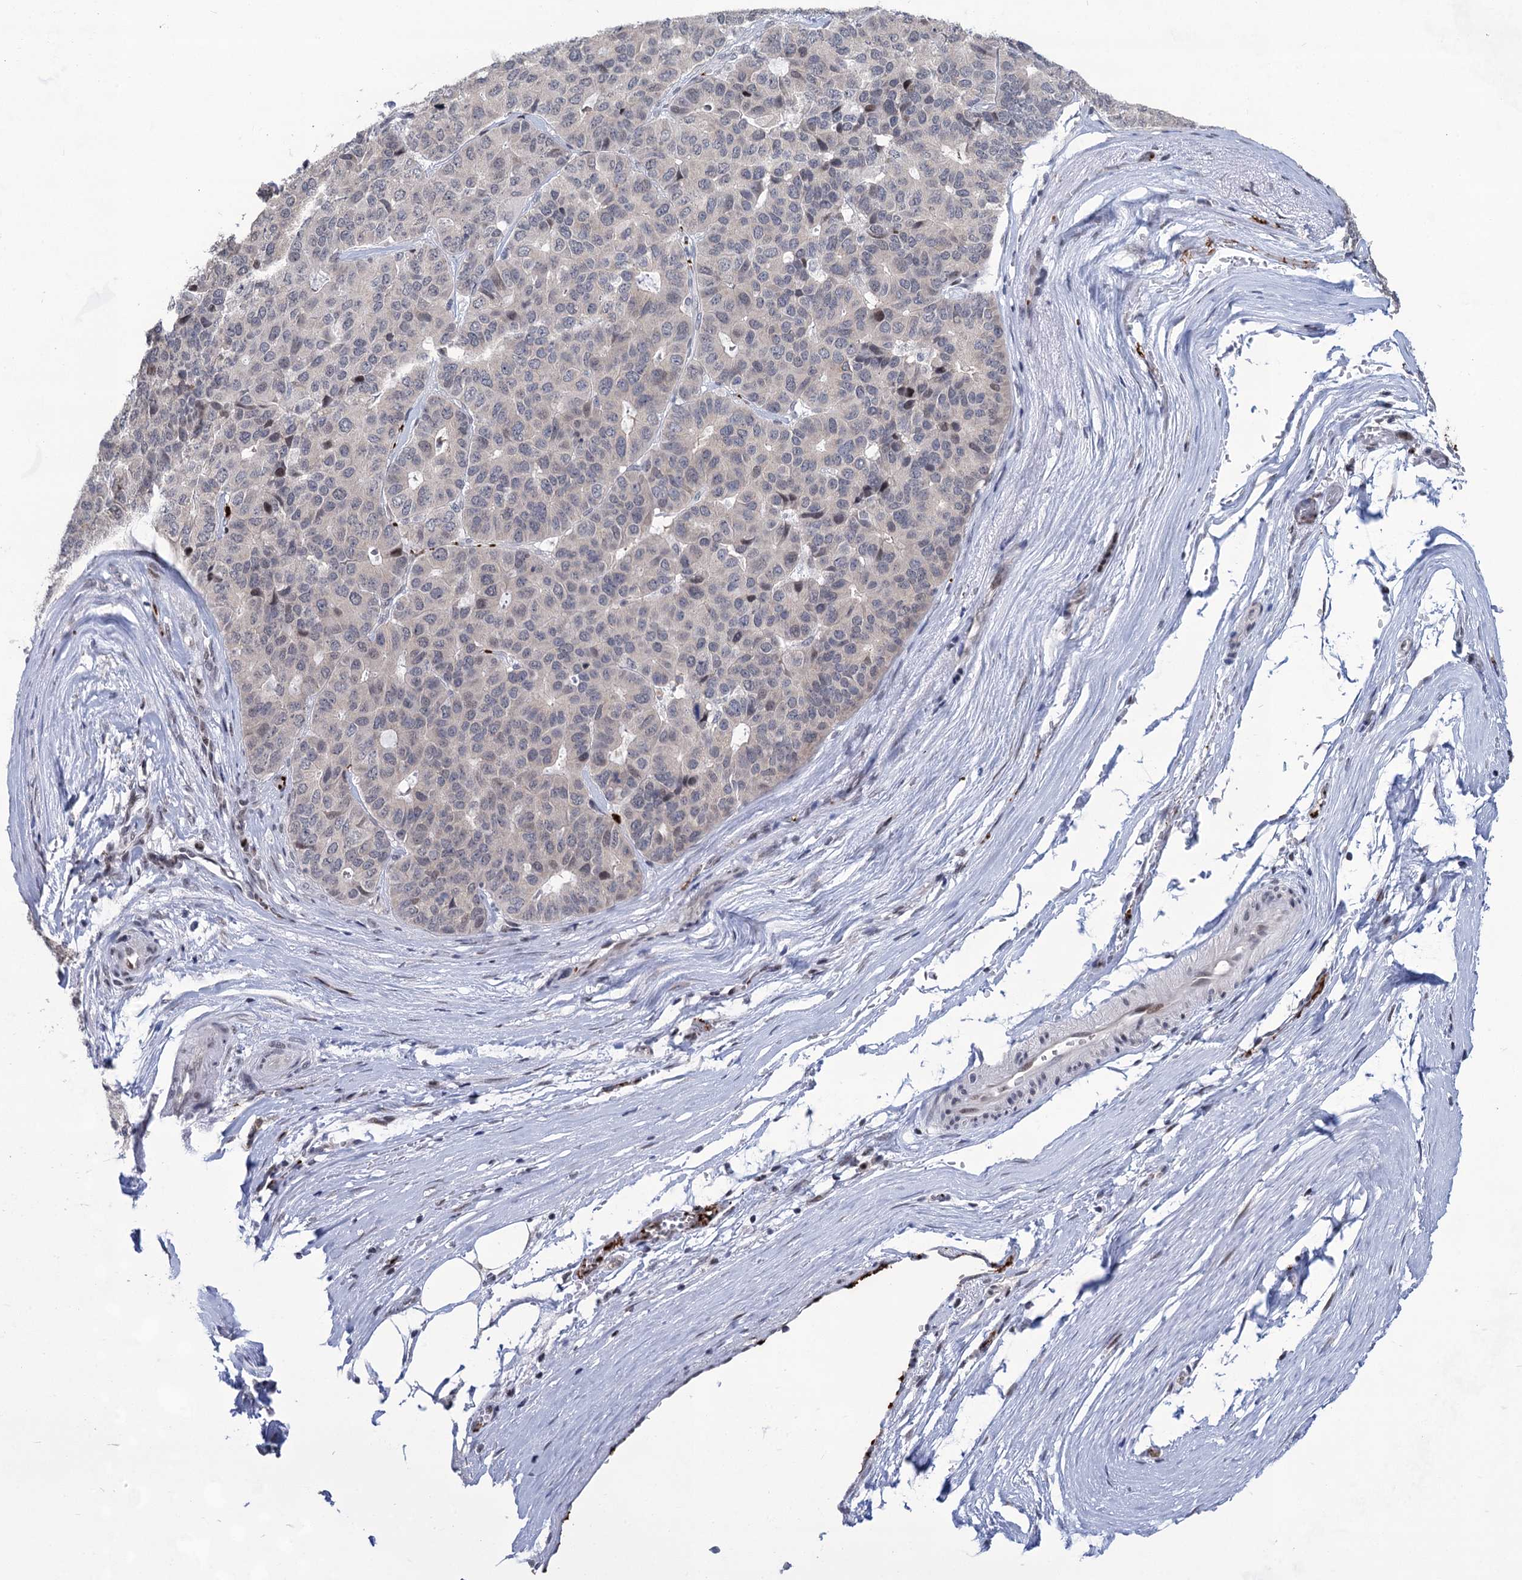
{"staining": {"intensity": "weak", "quantity": "<25%", "location": "nuclear"}, "tissue": "pancreatic cancer", "cell_type": "Tumor cells", "image_type": "cancer", "snomed": [{"axis": "morphology", "description": "Adenocarcinoma, NOS"}, {"axis": "topography", "description": "Pancreas"}], "caption": "The IHC micrograph has no significant staining in tumor cells of pancreatic cancer (adenocarcinoma) tissue. (DAB IHC, high magnification).", "gene": "MON2", "patient": {"sex": "male", "age": 50}}